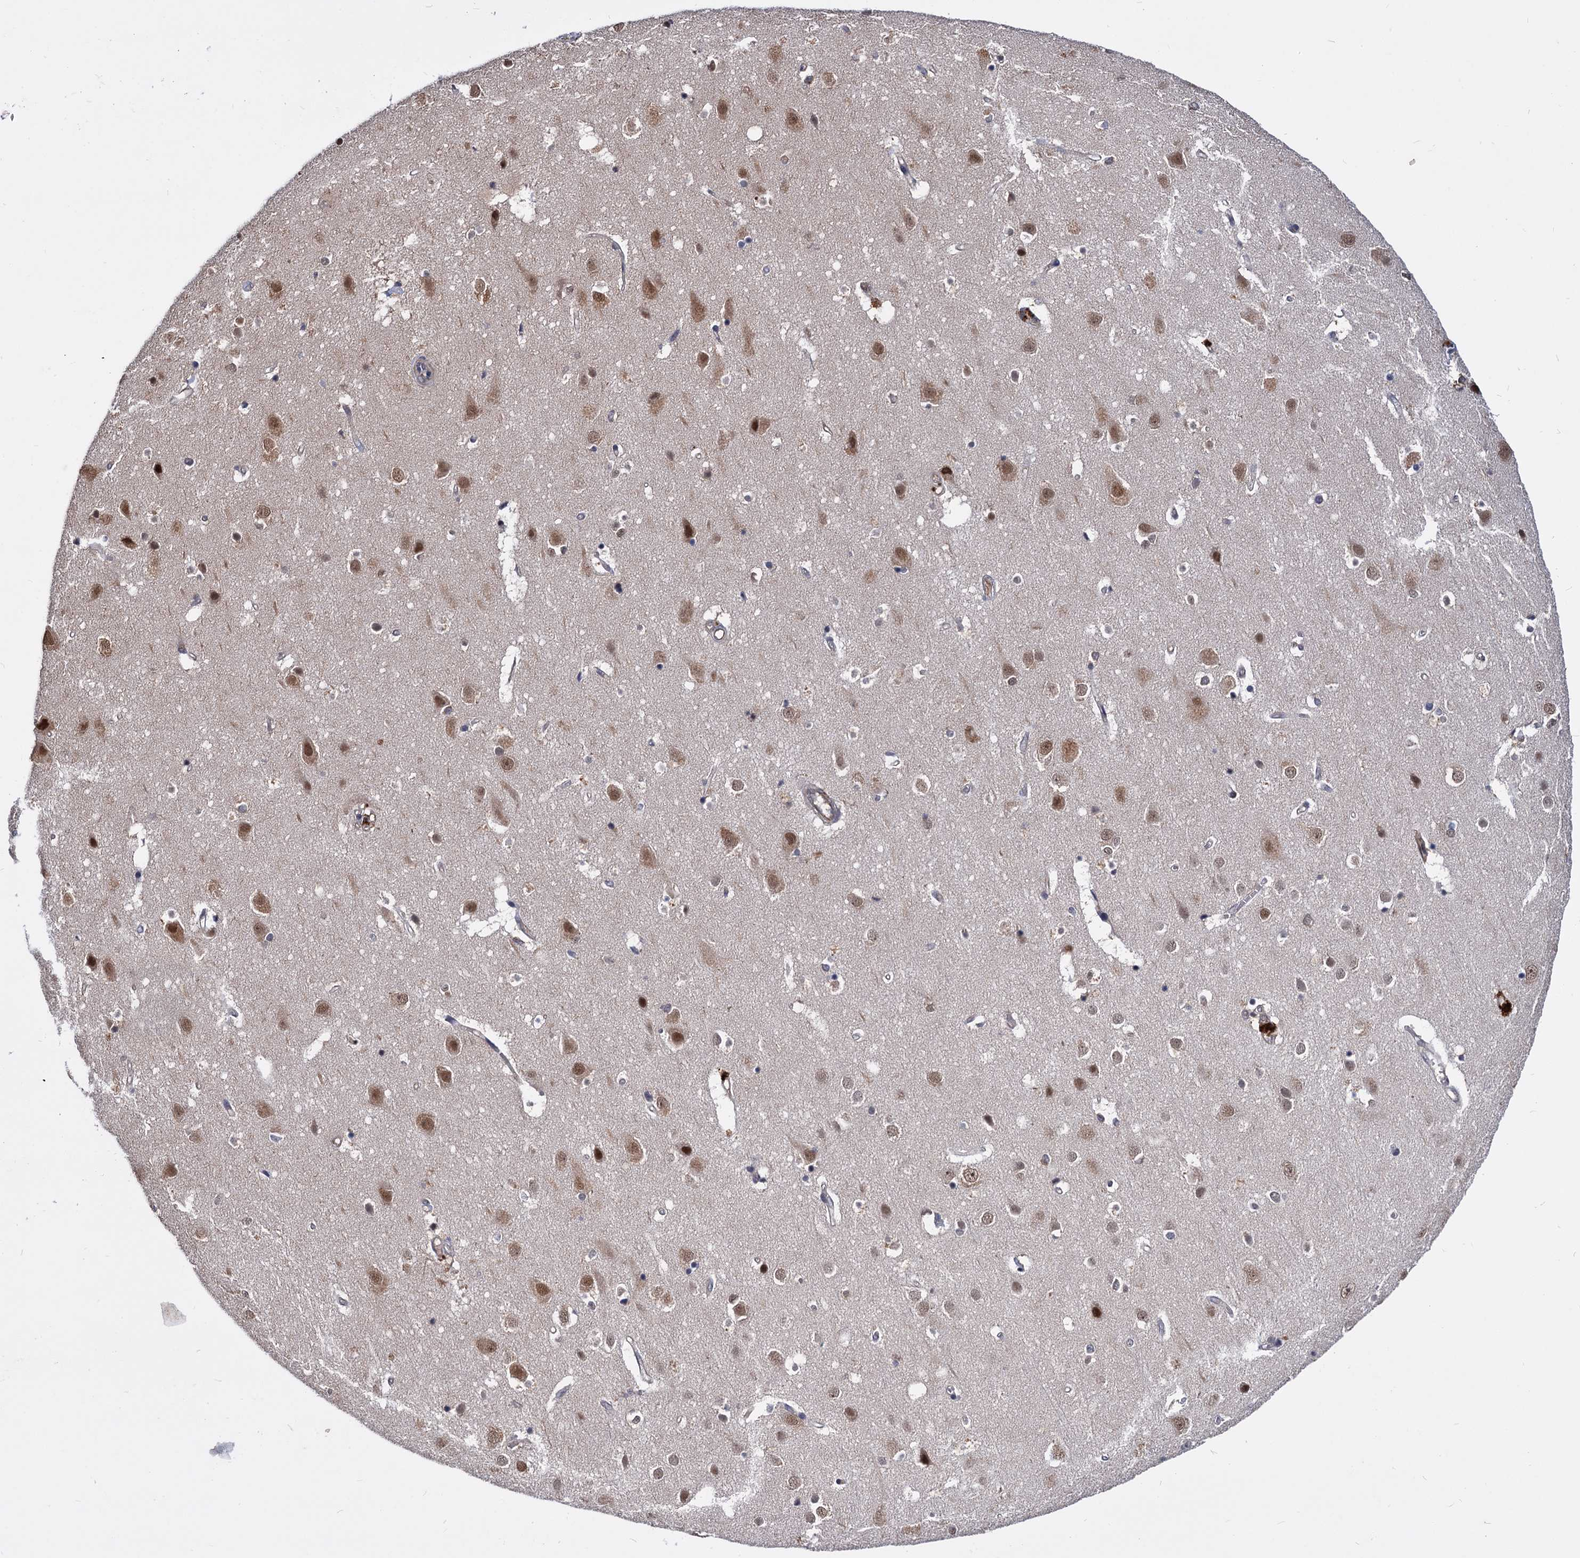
{"staining": {"intensity": "negative", "quantity": "none", "location": "none"}, "tissue": "cerebral cortex", "cell_type": "Endothelial cells", "image_type": "normal", "snomed": [{"axis": "morphology", "description": "Normal tissue, NOS"}, {"axis": "topography", "description": "Cerebral cortex"}], "caption": "Cerebral cortex was stained to show a protein in brown. There is no significant expression in endothelial cells. (Brightfield microscopy of DAB immunohistochemistry (IHC) at high magnification).", "gene": "PSMD4", "patient": {"sex": "male", "age": 54}}